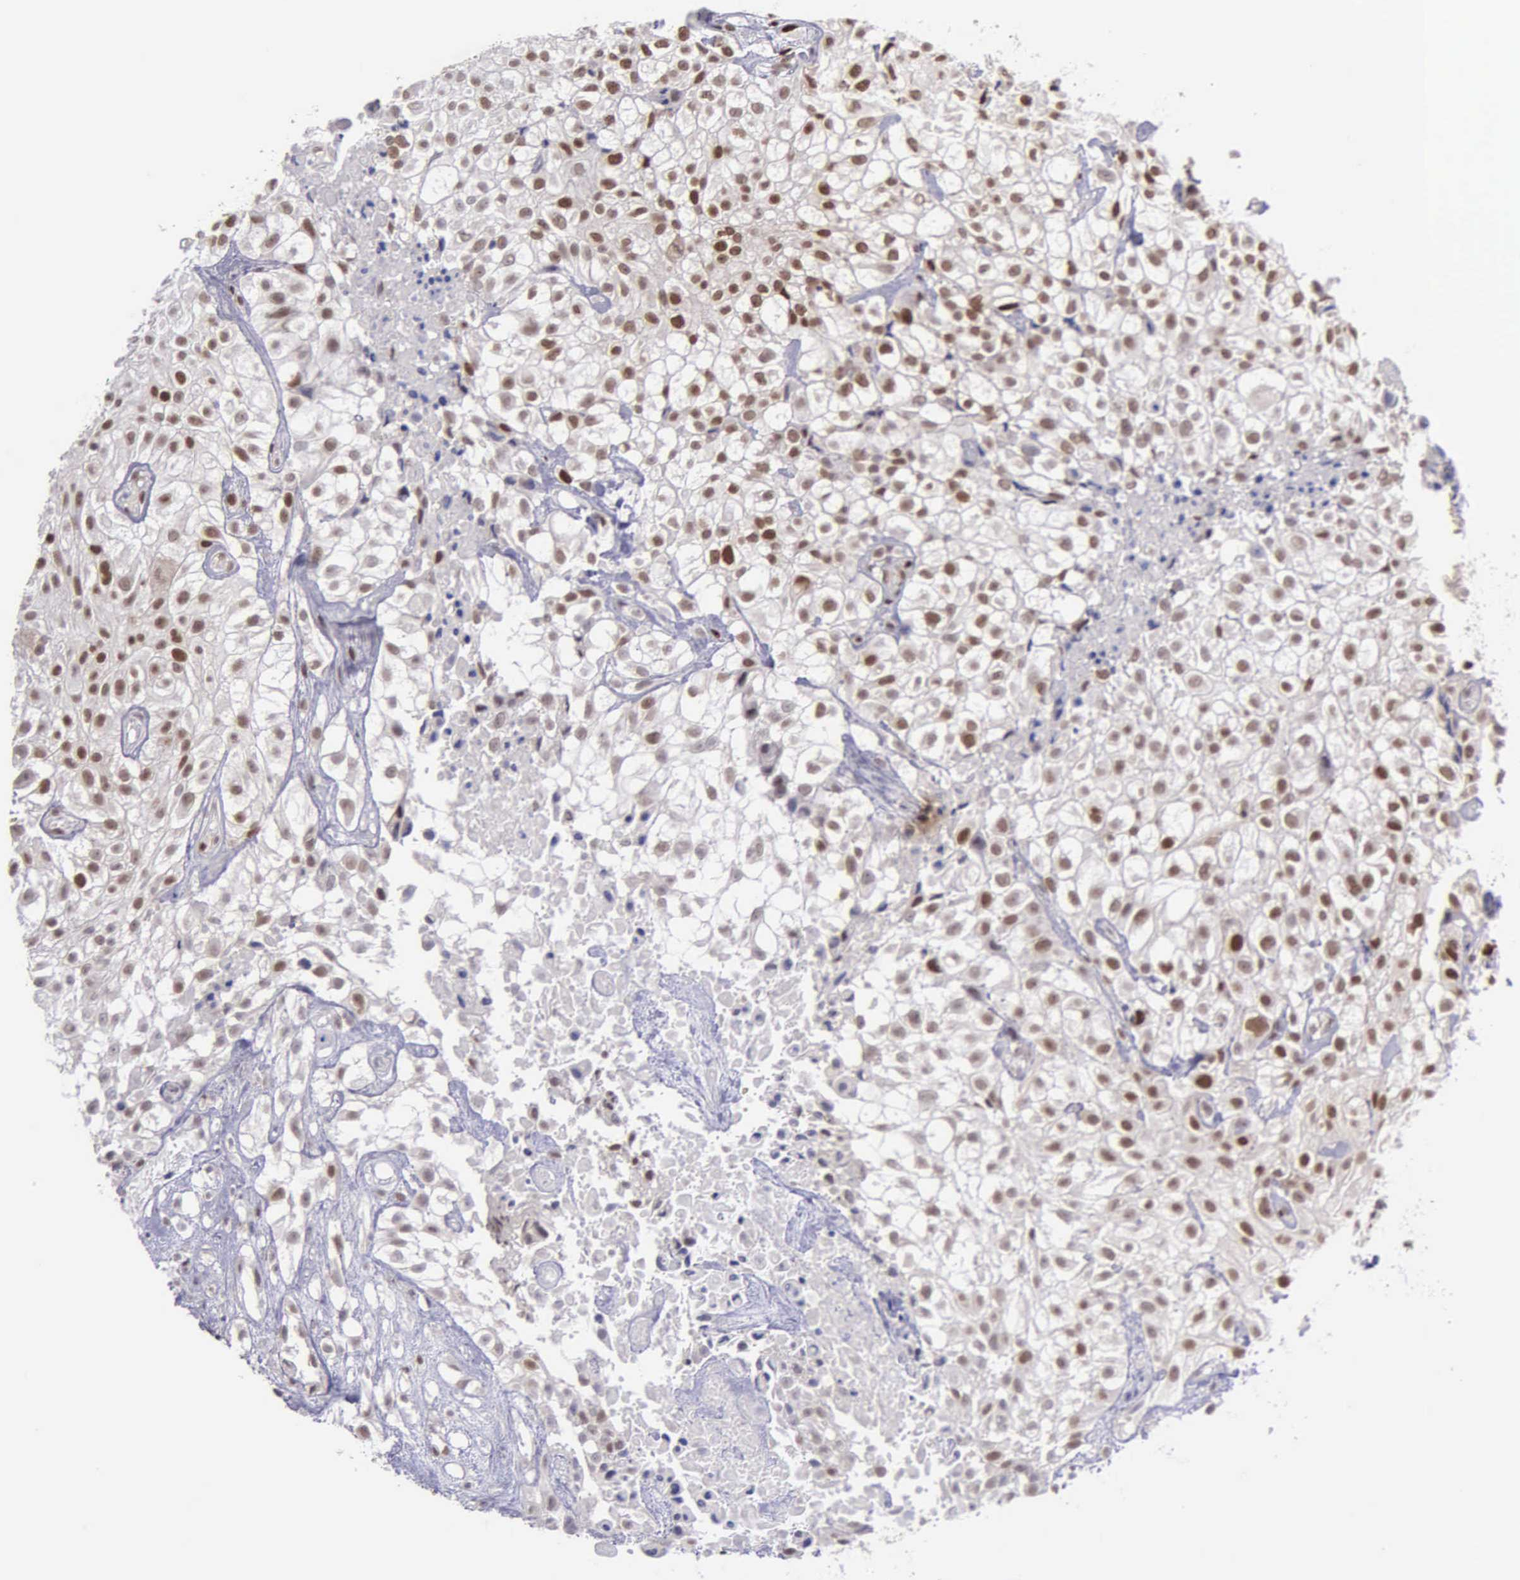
{"staining": {"intensity": "moderate", "quantity": "25%-75%", "location": "nuclear"}, "tissue": "urothelial cancer", "cell_type": "Tumor cells", "image_type": "cancer", "snomed": [{"axis": "morphology", "description": "Urothelial carcinoma, High grade"}, {"axis": "topography", "description": "Urinary bladder"}], "caption": "This image displays IHC staining of human urothelial carcinoma (high-grade), with medium moderate nuclear positivity in approximately 25%-75% of tumor cells.", "gene": "UBR7", "patient": {"sex": "male", "age": 56}}